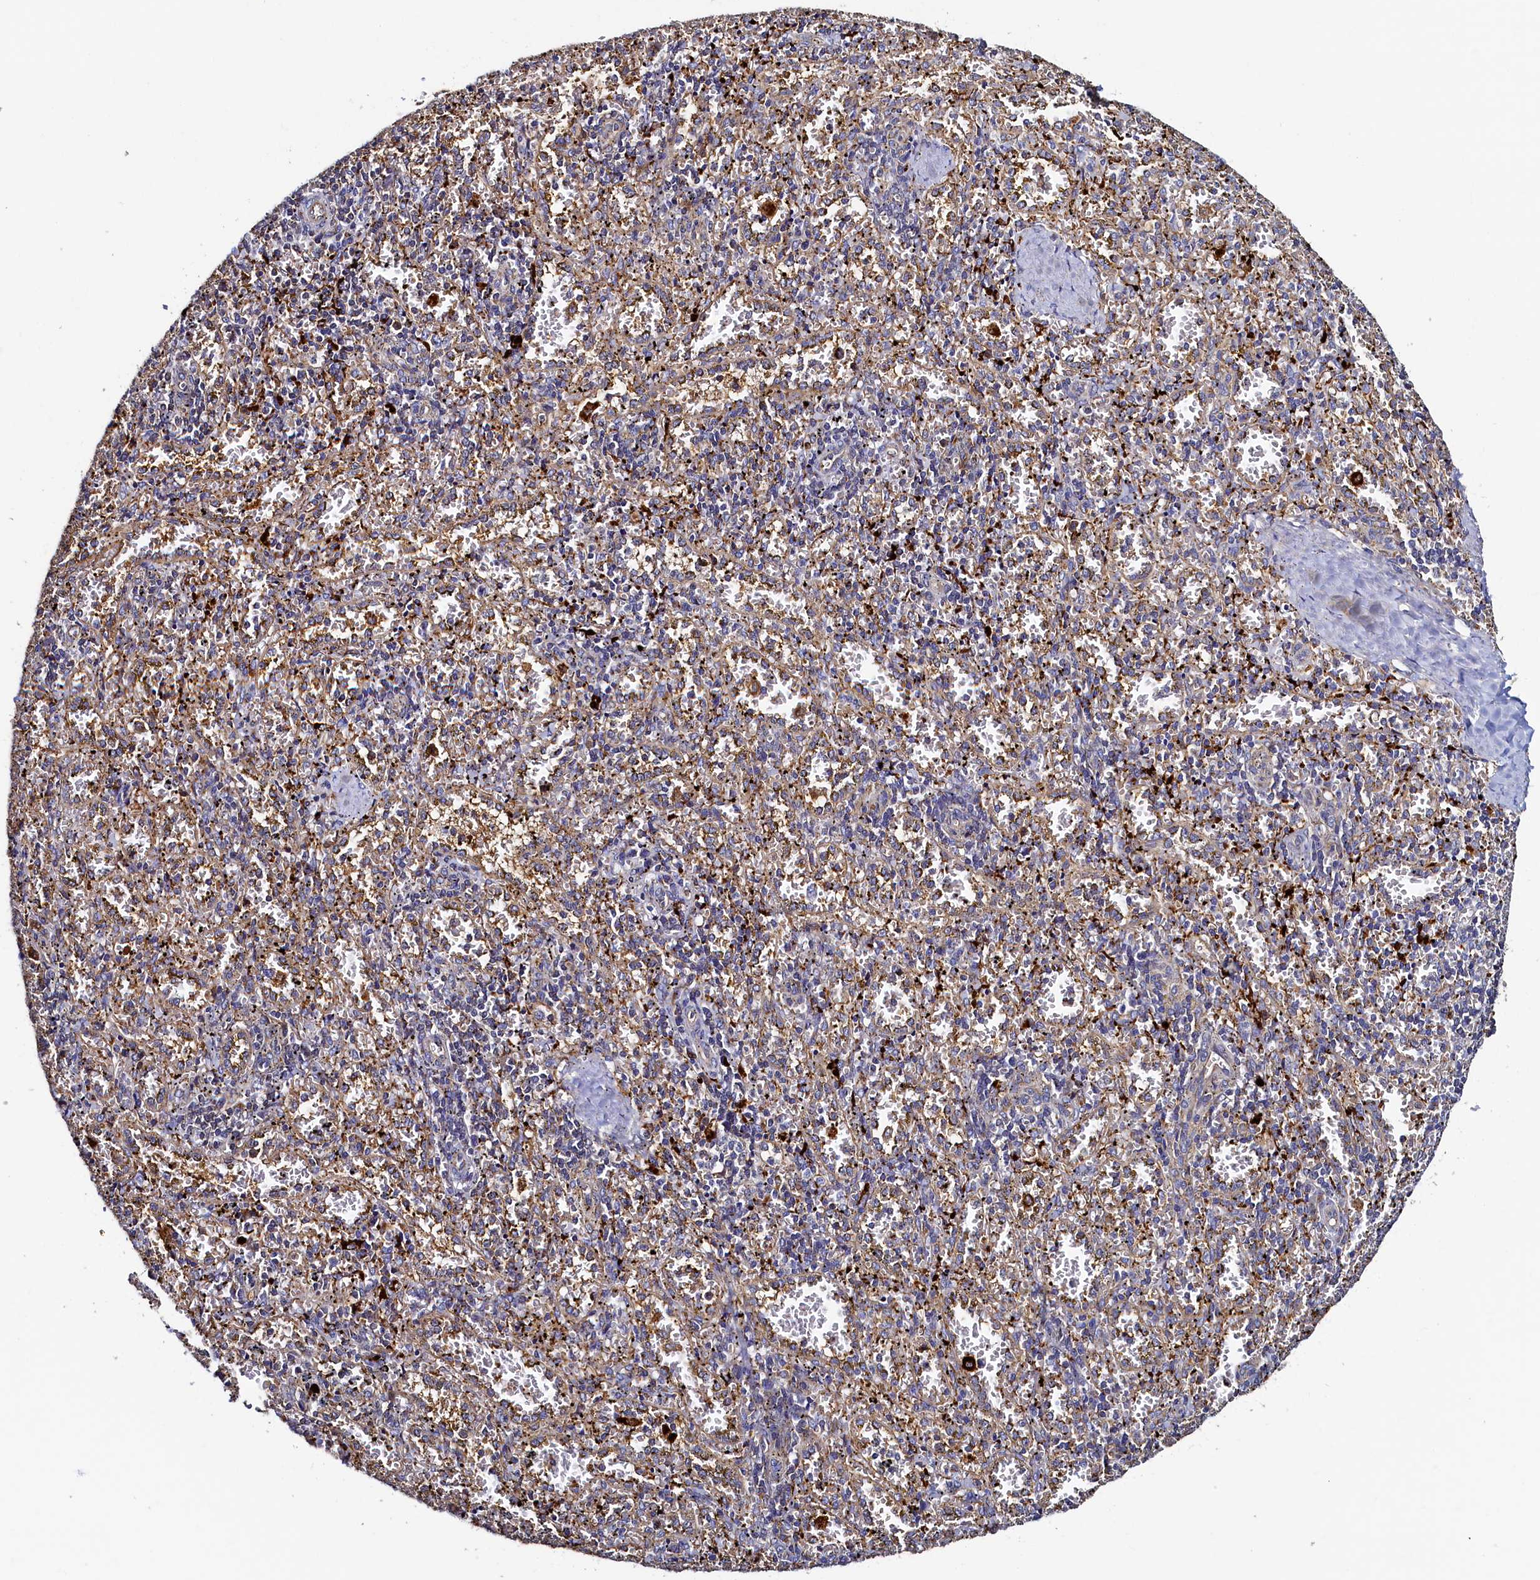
{"staining": {"intensity": "negative", "quantity": "none", "location": "none"}, "tissue": "spleen", "cell_type": "Cells in red pulp", "image_type": "normal", "snomed": [{"axis": "morphology", "description": "Normal tissue, NOS"}, {"axis": "topography", "description": "Spleen"}], "caption": "A high-resolution histopathology image shows immunohistochemistry staining of normal spleen, which displays no significant expression in cells in red pulp. The staining was performed using DAB (3,3'-diaminobenzidine) to visualize the protein expression in brown, while the nuclei were stained in blue with hematoxylin (Magnification: 20x).", "gene": "TK2", "patient": {"sex": "male", "age": 11}}